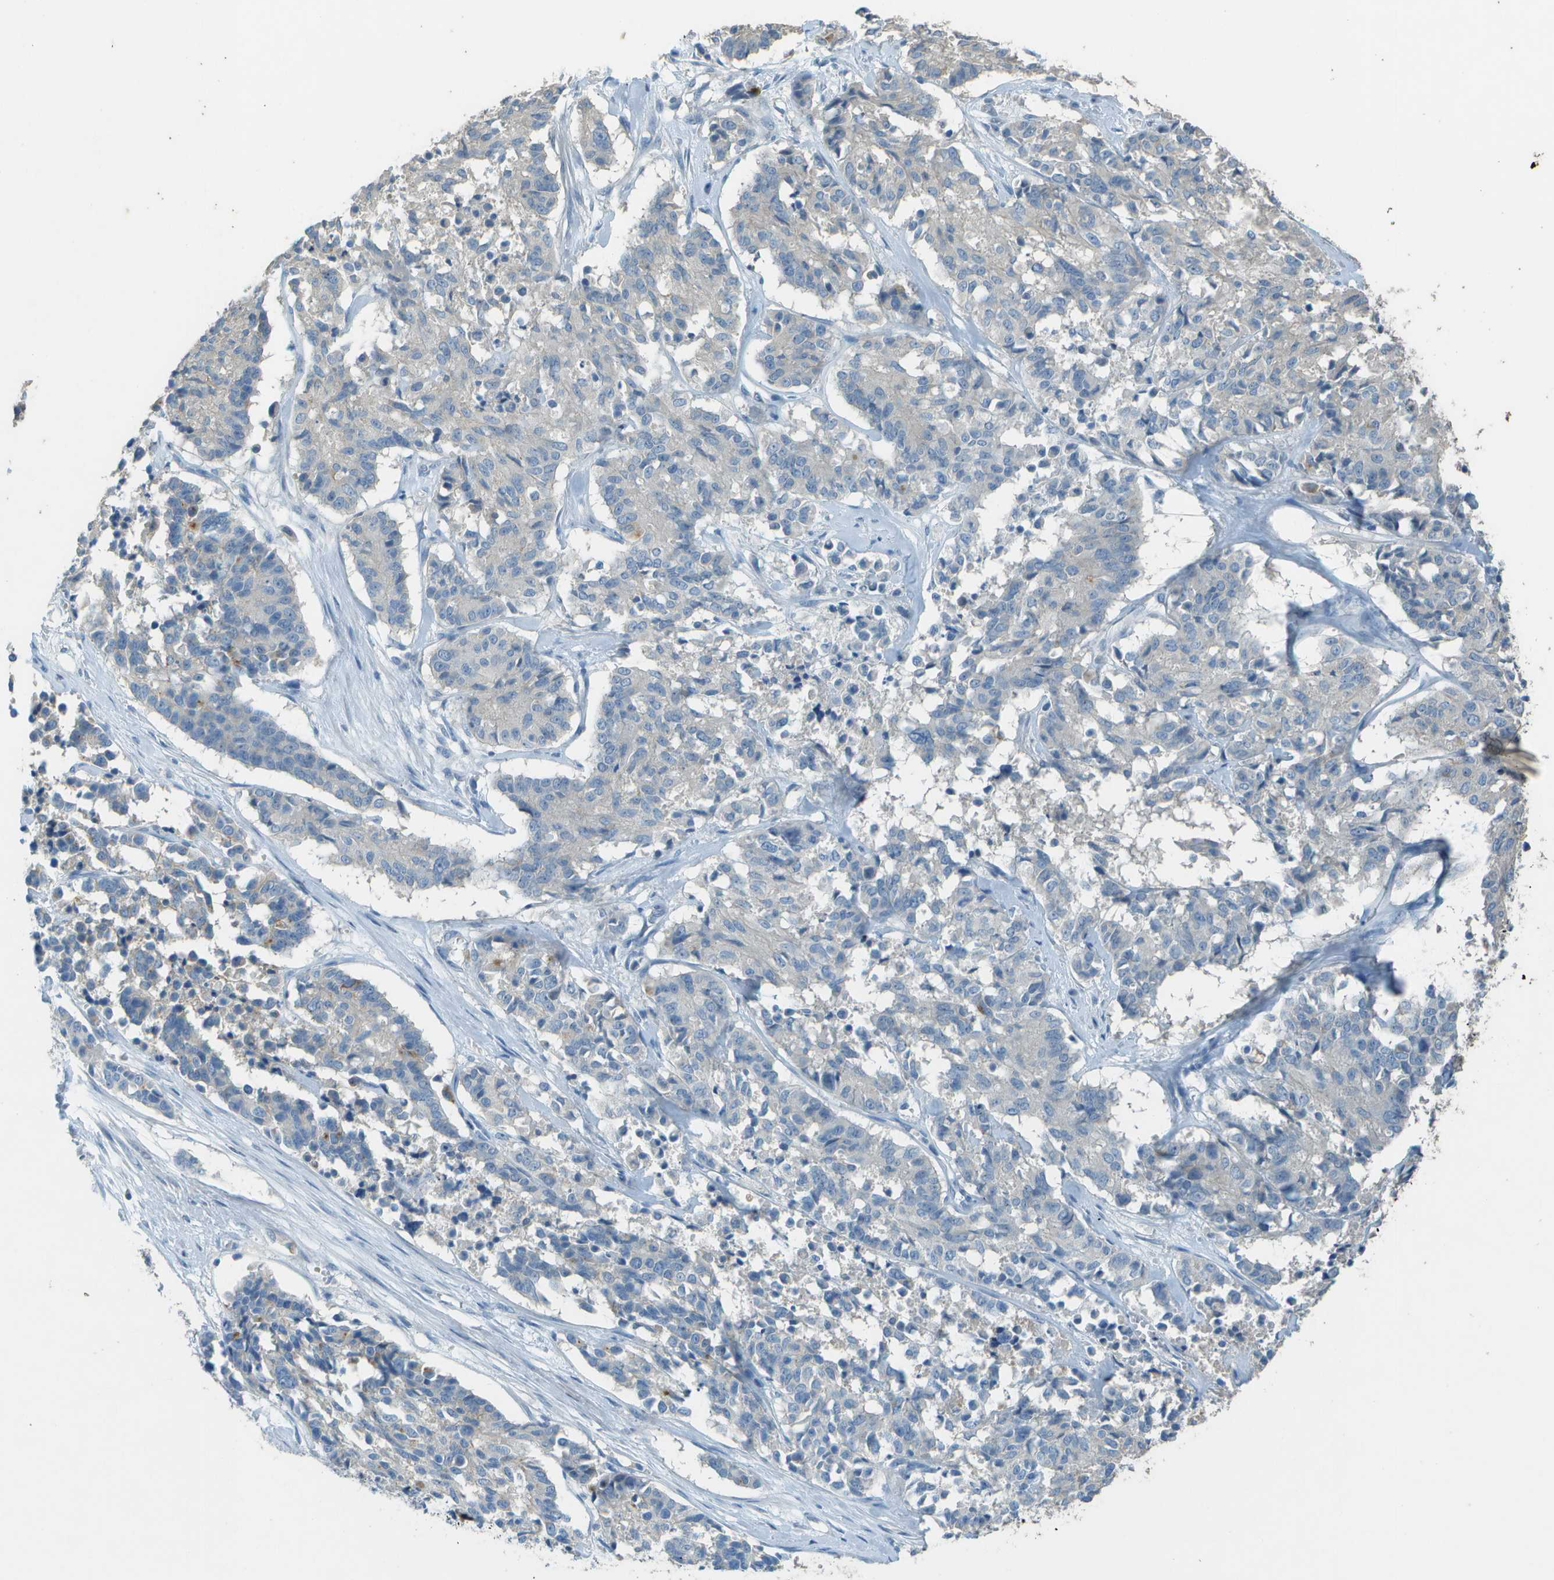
{"staining": {"intensity": "negative", "quantity": "none", "location": "none"}, "tissue": "cervical cancer", "cell_type": "Tumor cells", "image_type": "cancer", "snomed": [{"axis": "morphology", "description": "Squamous cell carcinoma, NOS"}, {"axis": "topography", "description": "Cervix"}], "caption": "This is an immunohistochemistry (IHC) photomicrograph of cervical squamous cell carcinoma. There is no staining in tumor cells.", "gene": "LGI2", "patient": {"sex": "female", "age": 35}}